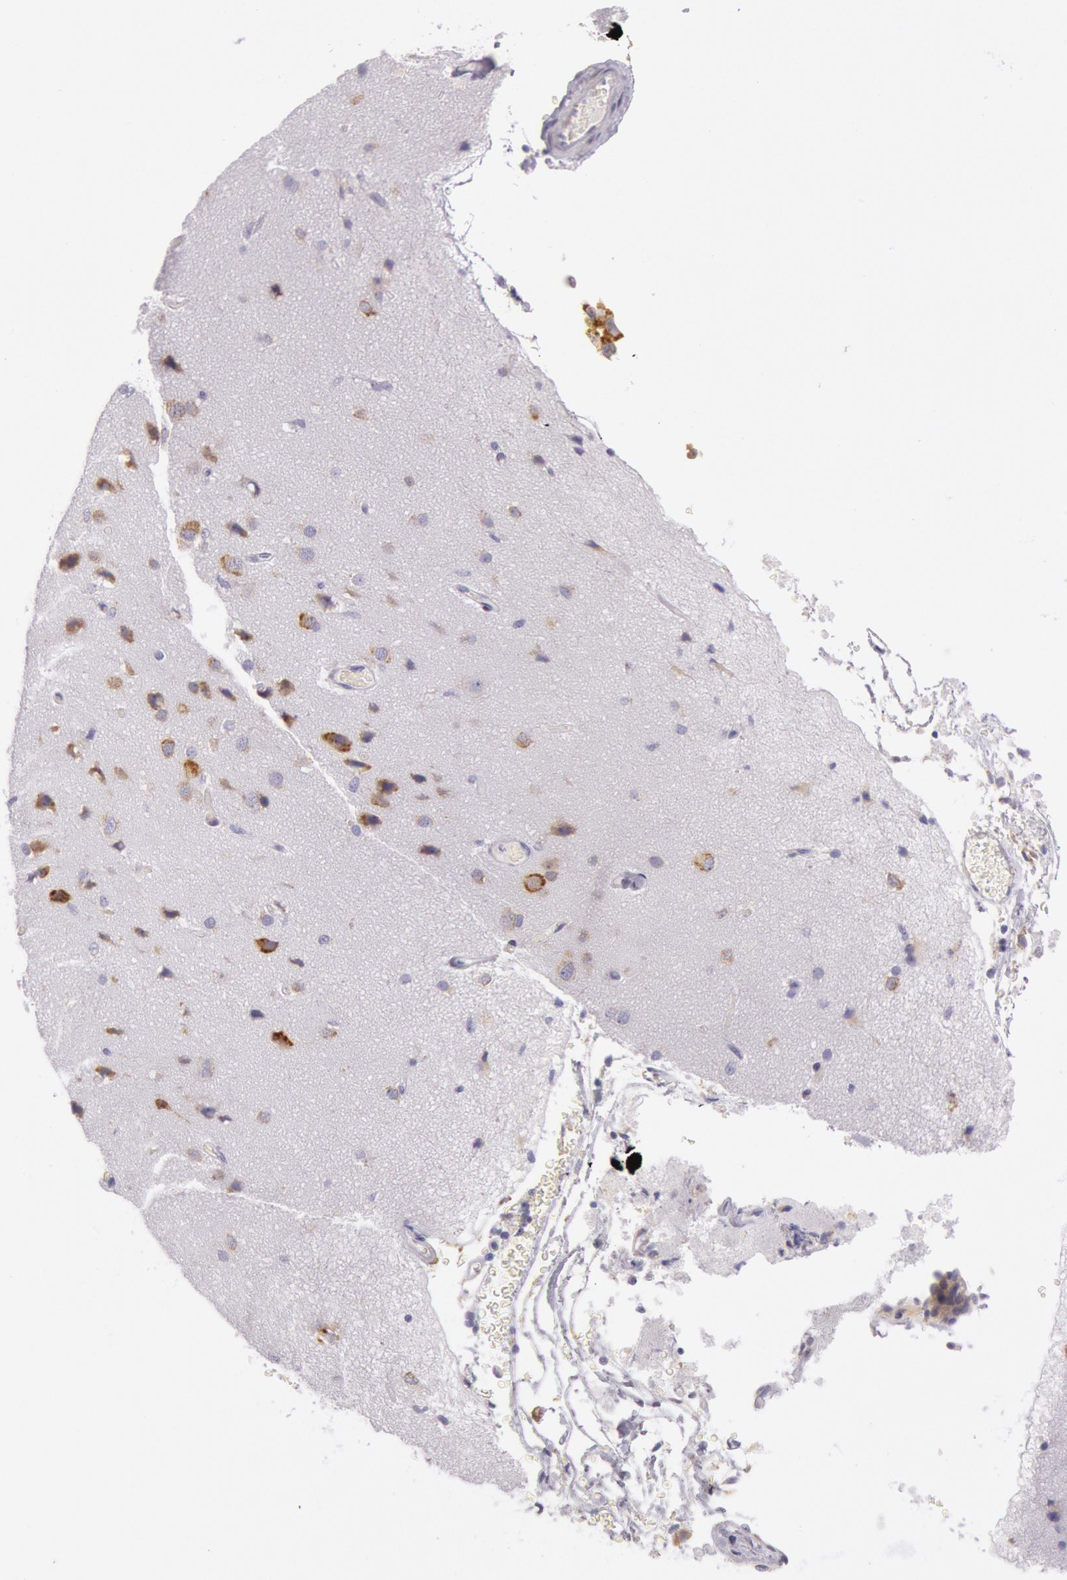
{"staining": {"intensity": "negative", "quantity": "none", "location": "none"}, "tissue": "cerebral cortex", "cell_type": "Endothelial cells", "image_type": "normal", "snomed": [{"axis": "morphology", "description": "Normal tissue, NOS"}, {"axis": "morphology", "description": "Glioma, malignant, High grade"}, {"axis": "topography", "description": "Cerebral cortex"}], "caption": "Normal cerebral cortex was stained to show a protein in brown. There is no significant positivity in endothelial cells.", "gene": "CIDEB", "patient": {"sex": "male", "age": 77}}